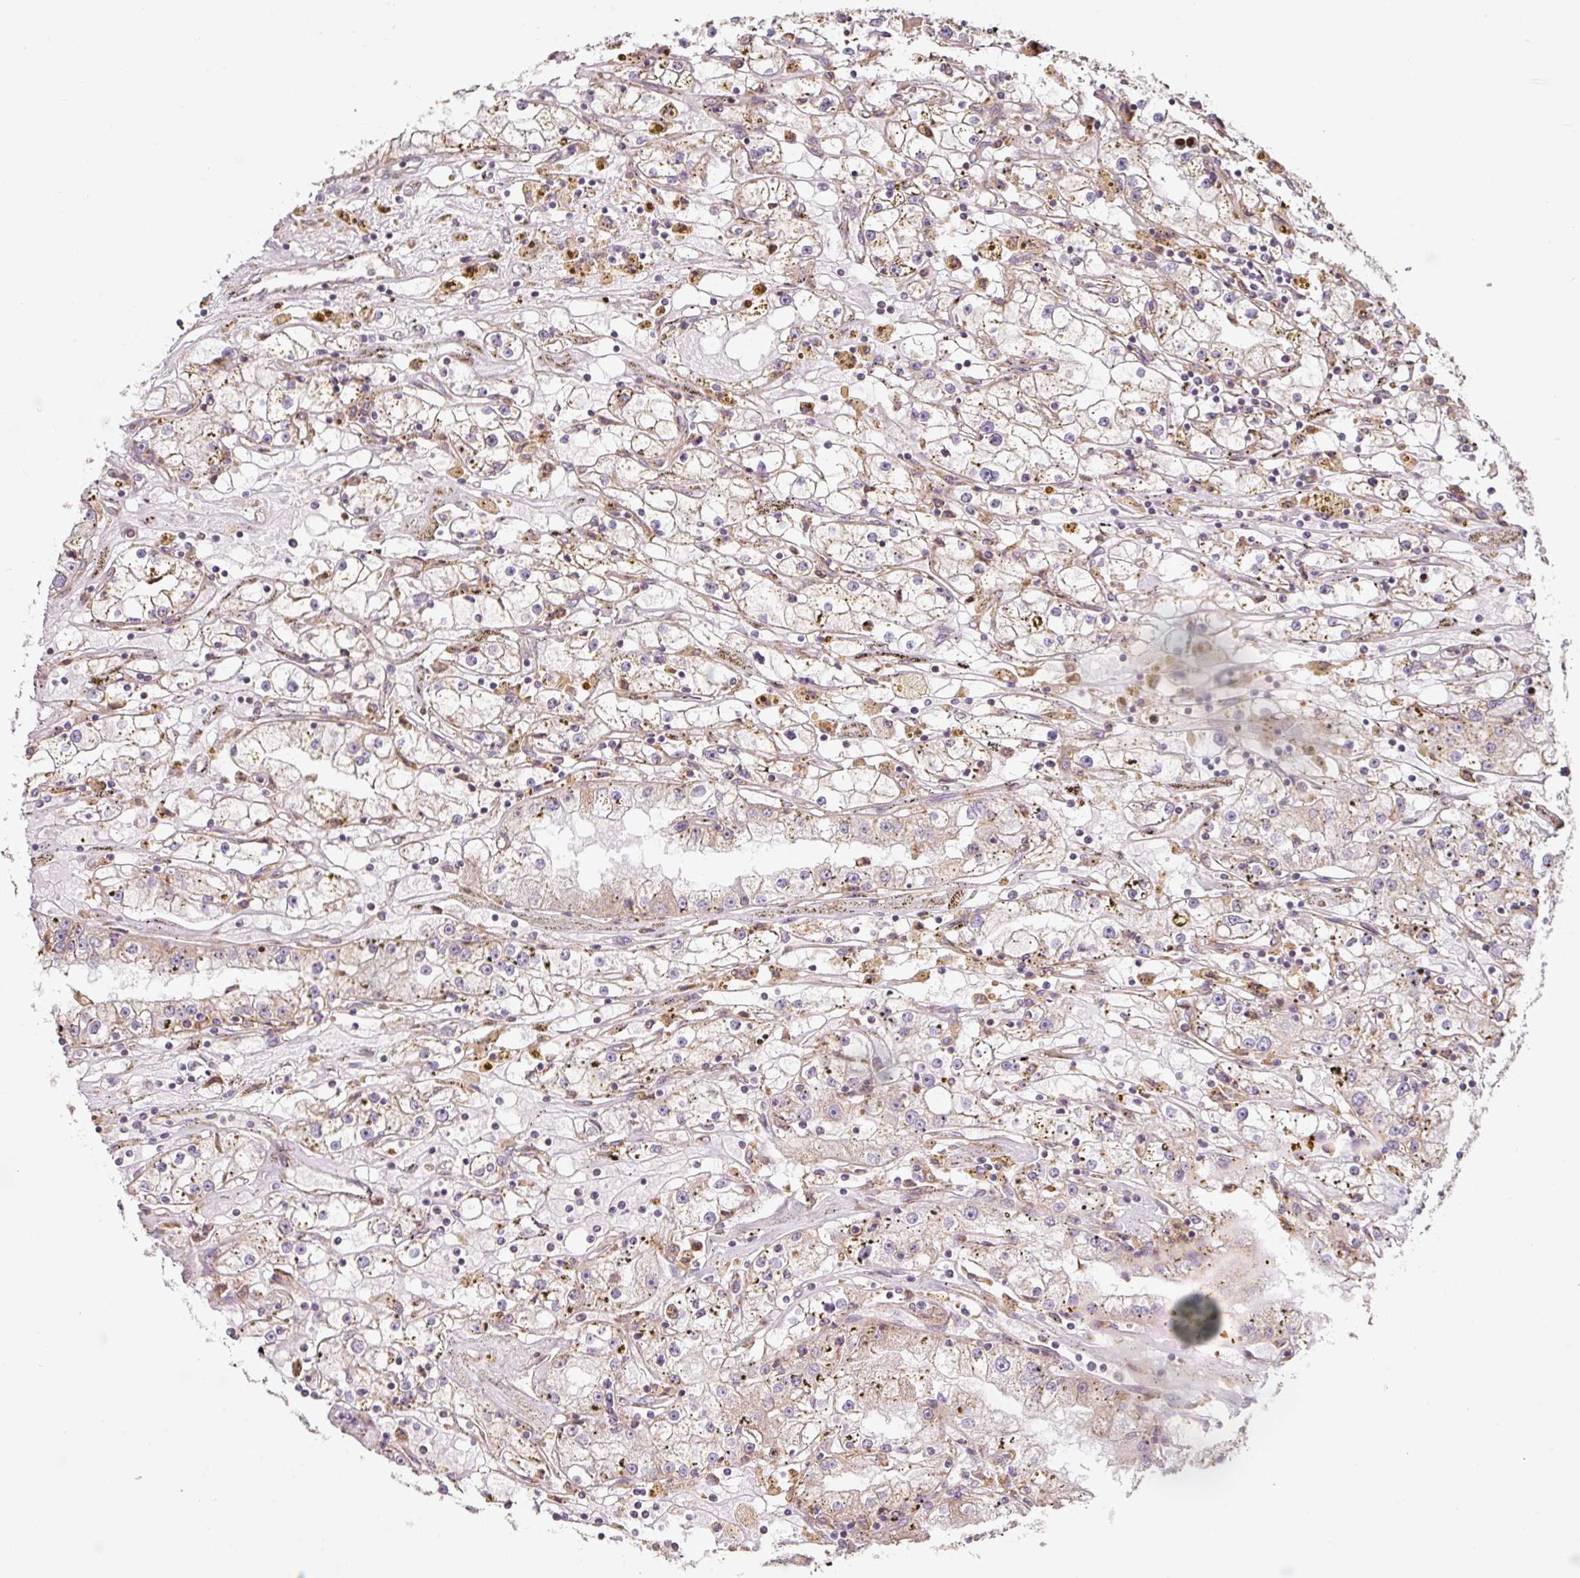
{"staining": {"intensity": "weak", "quantity": "25%-75%", "location": "cytoplasmic/membranous"}, "tissue": "renal cancer", "cell_type": "Tumor cells", "image_type": "cancer", "snomed": [{"axis": "morphology", "description": "Adenocarcinoma, NOS"}, {"axis": "topography", "description": "Kidney"}], "caption": "Brown immunohistochemical staining in renal adenocarcinoma exhibits weak cytoplasmic/membranous staining in approximately 25%-75% of tumor cells.", "gene": "MORN4", "patient": {"sex": "male", "age": 56}}